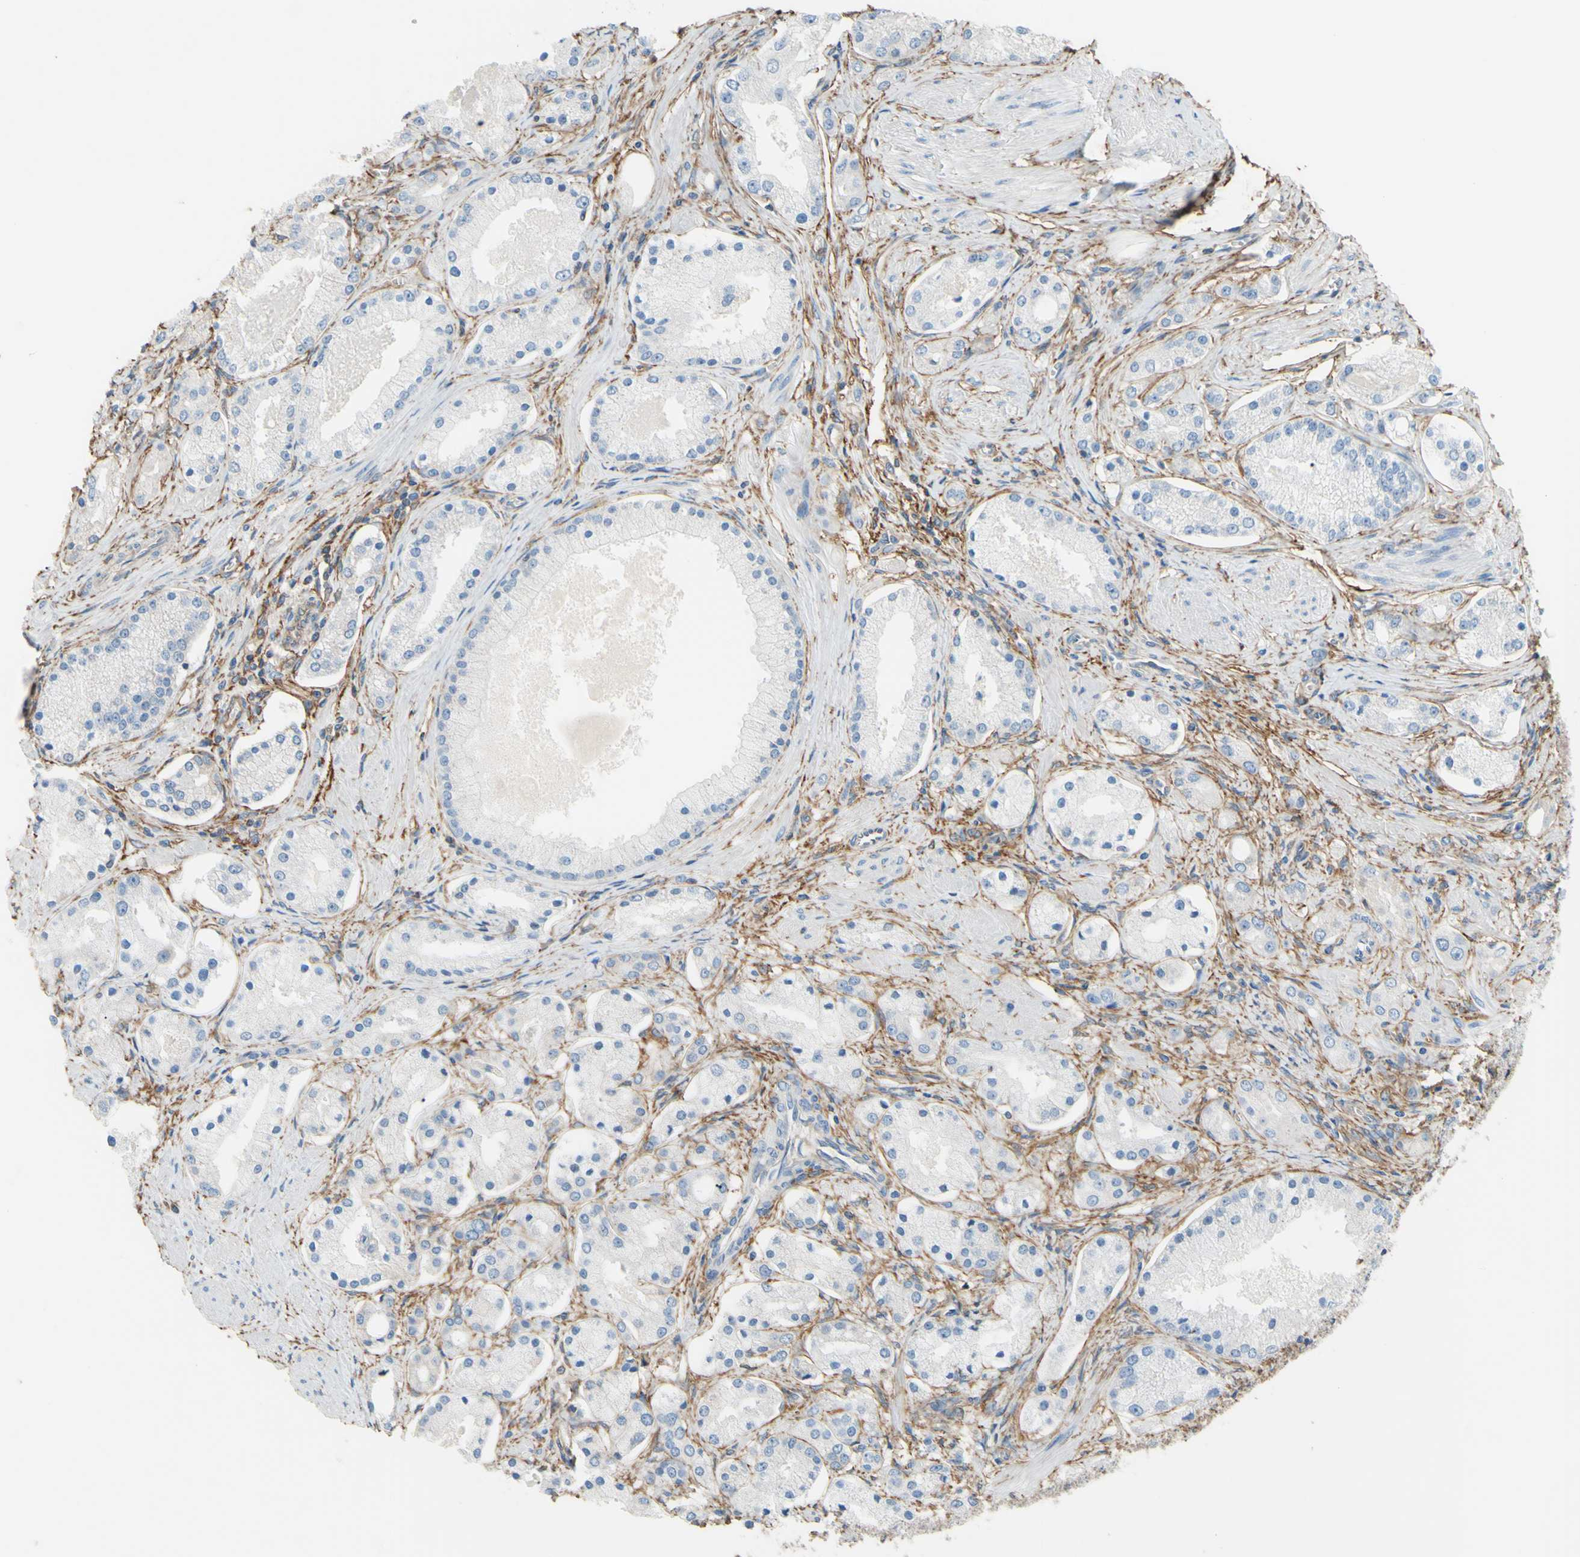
{"staining": {"intensity": "negative", "quantity": "none", "location": "none"}, "tissue": "prostate cancer", "cell_type": "Tumor cells", "image_type": "cancer", "snomed": [{"axis": "morphology", "description": "Adenocarcinoma, High grade"}, {"axis": "topography", "description": "Prostate"}], "caption": "DAB immunohistochemical staining of human prostate cancer (high-grade adenocarcinoma) displays no significant expression in tumor cells. (DAB immunohistochemistry with hematoxylin counter stain).", "gene": "ADD1", "patient": {"sex": "male", "age": 66}}